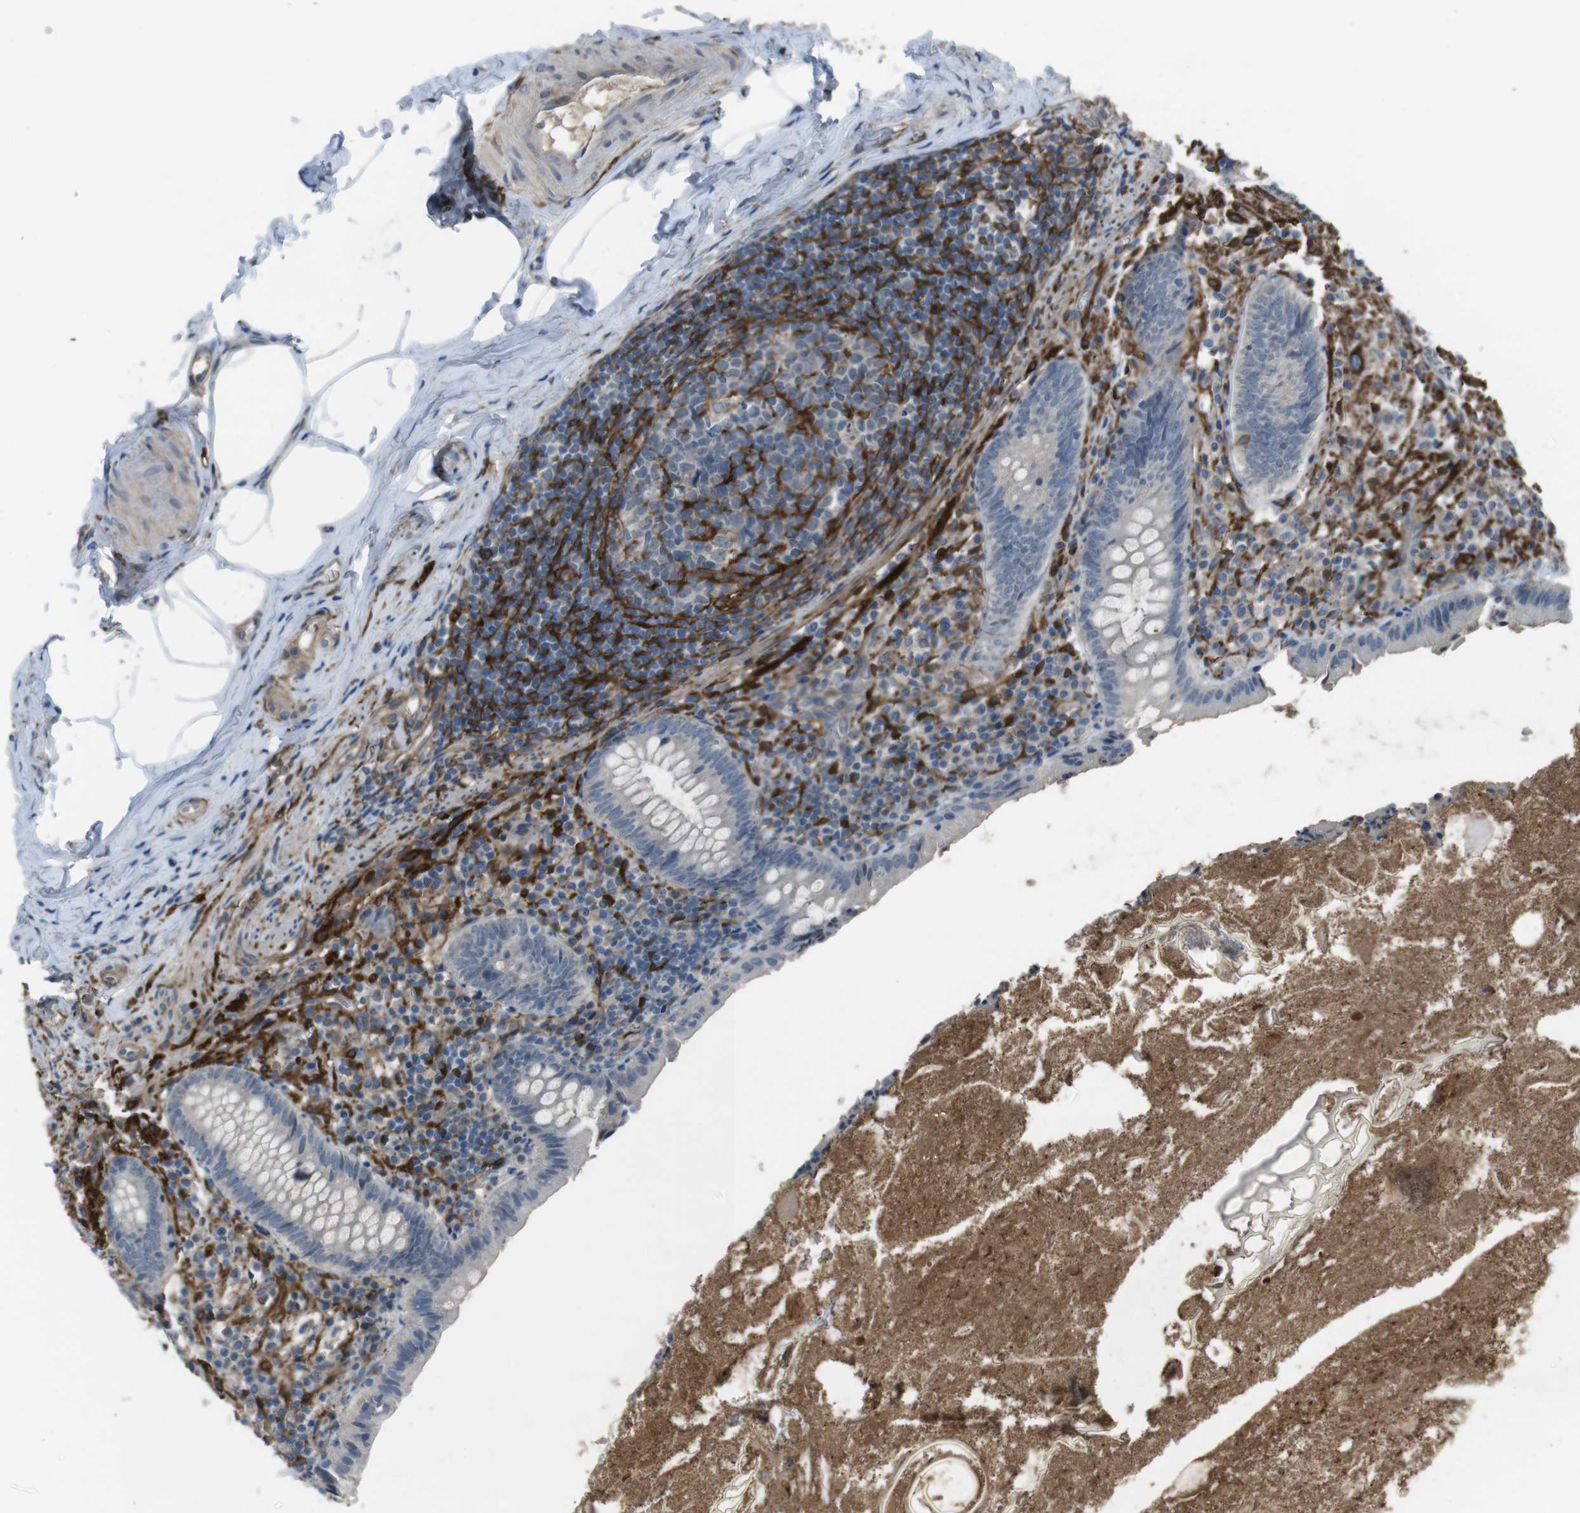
{"staining": {"intensity": "negative", "quantity": "none", "location": "none"}, "tissue": "appendix", "cell_type": "Glandular cells", "image_type": "normal", "snomed": [{"axis": "morphology", "description": "Normal tissue, NOS"}, {"axis": "topography", "description": "Appendix"}], "caption": "DAB immunohistochemical staining of normal human appendix displays no significant expression in glandular cells.", "gene": "ANK2", "patient": {"sex": "male", "age": 52}}